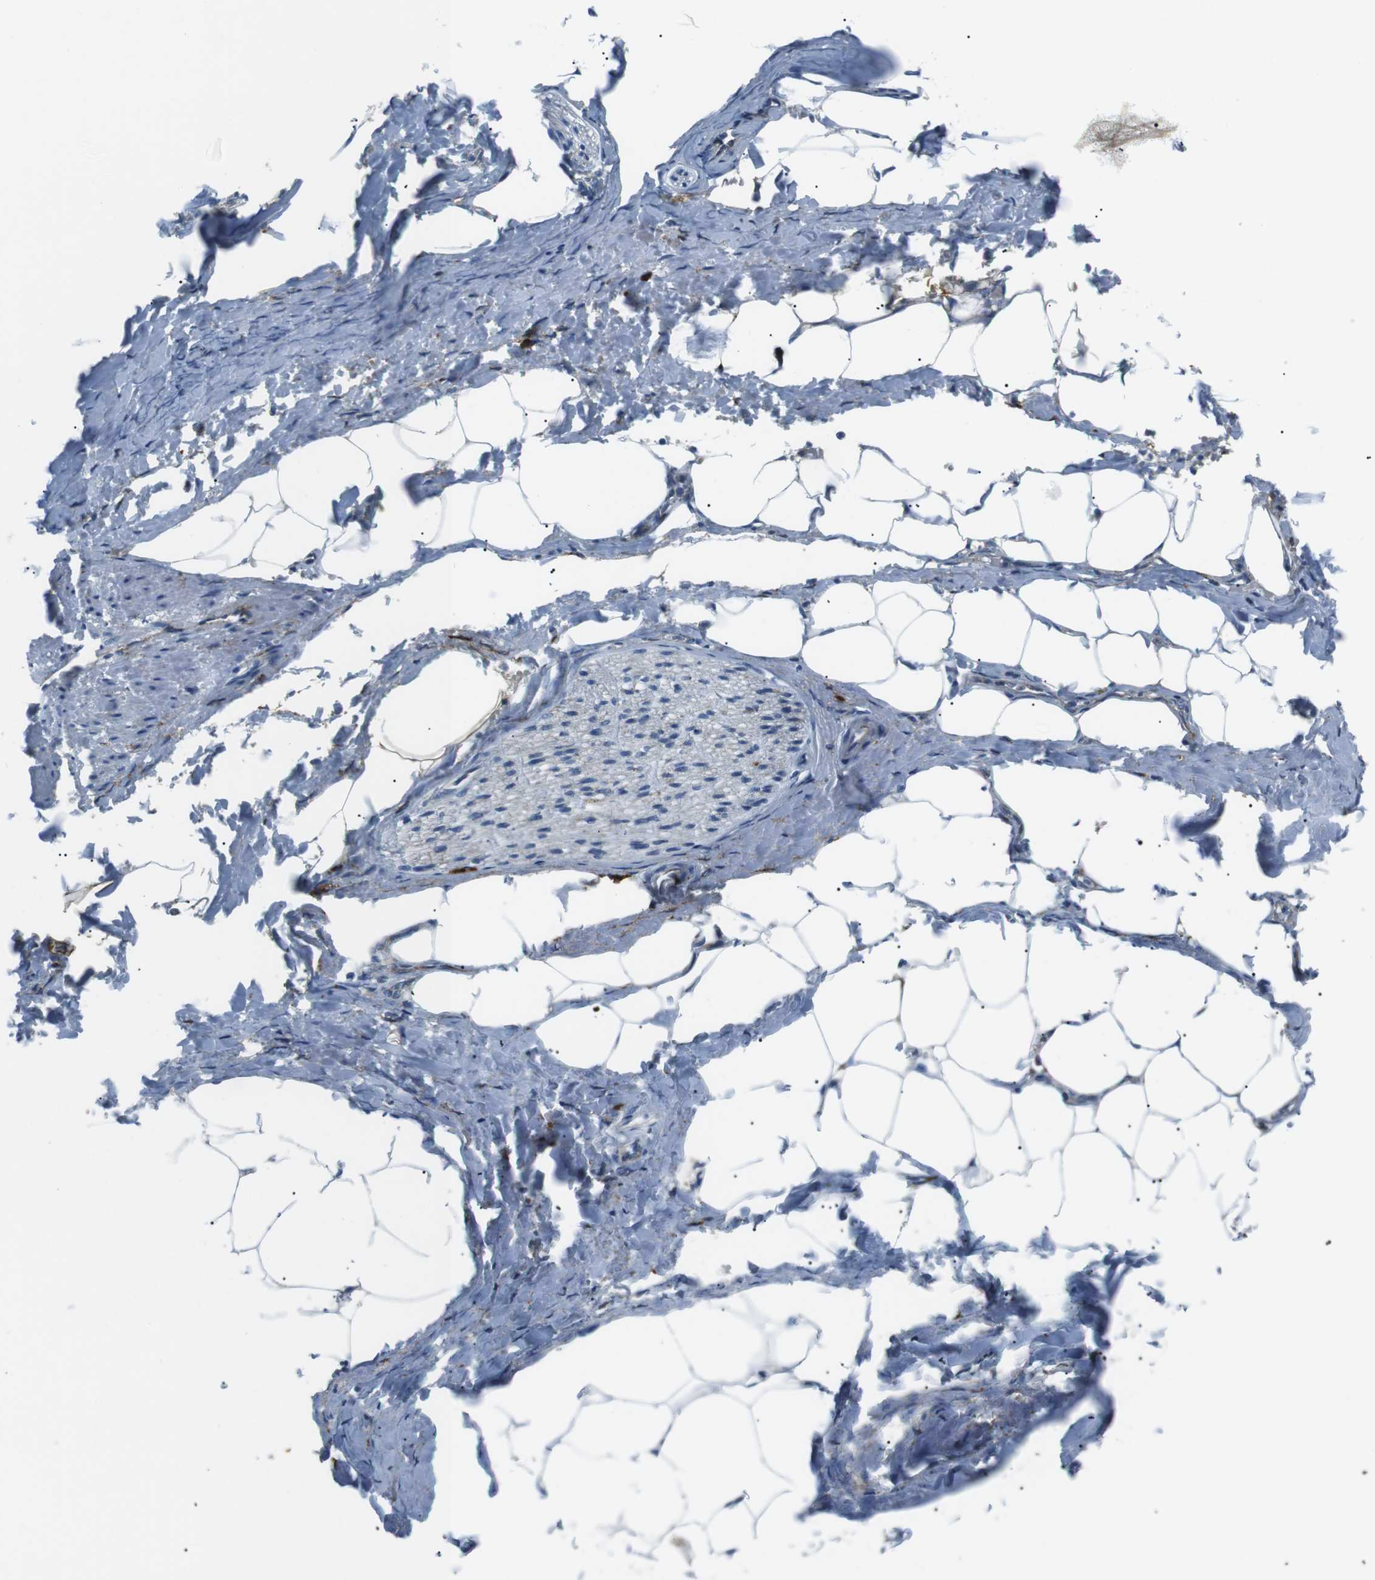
{"staining": {"intensity": "negative", "quantity": "none", "location": "none"}, "tissue": "adipose tissue", "cell_type": "Adipocytes", "image_type": "normal", "snomed": [{"axis": "morphology", "description": "Normal tissue, NOS"}, {"axis": "topography", "description": "Soft tissue"}, {"axis": "topography", "description": "Vascular tissue"}], "caption": "The histopathology image displays no significant staining in adipocytes of adipose tissue. The staining was performed using DAB to visualize the protein expression in brown, while the nuclei were stained in blue with hematoxylin (Magnification: 20x).", "gene": "CSF2RA", "patient": {"sex": "female", "age": 35}}